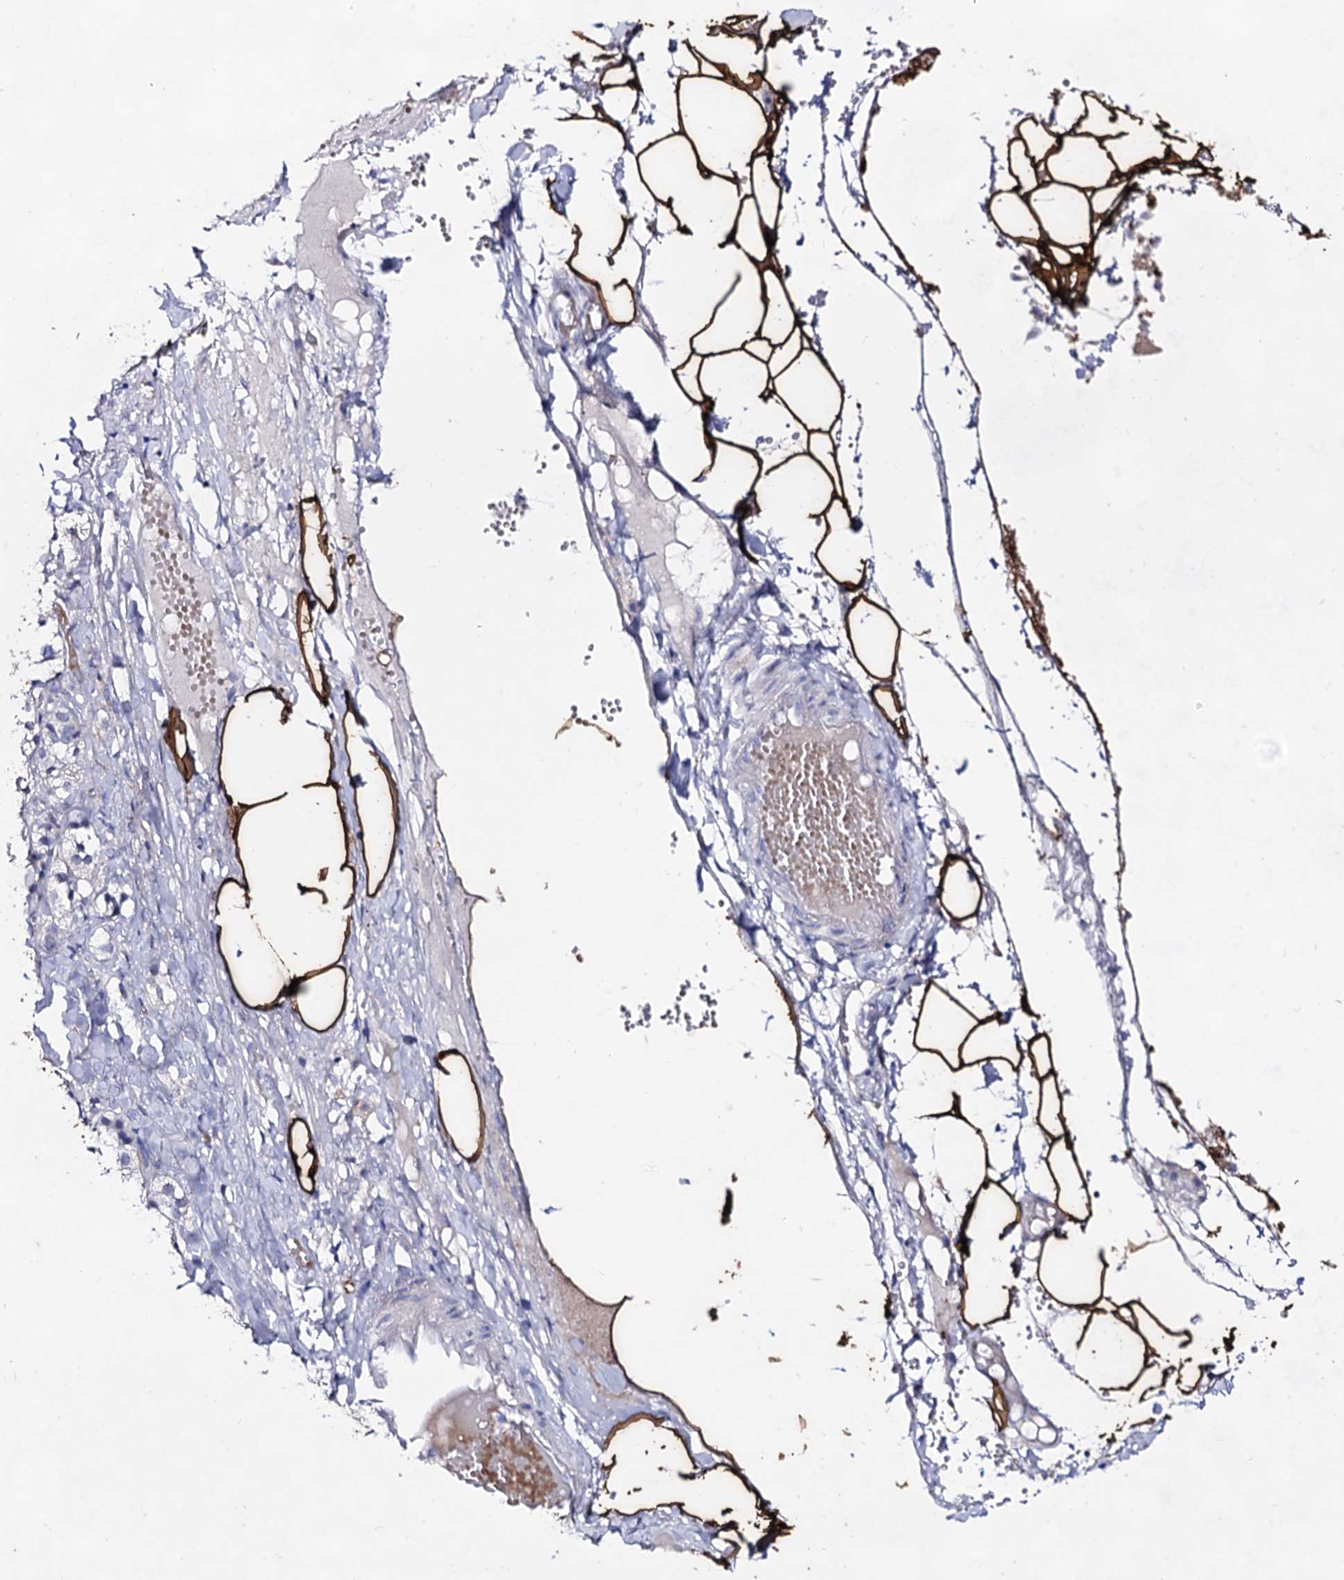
{"staining": {"intensity": "negative", "quantity": "none", "location": "none"}, "tissue": "adrenal gland", "cell_type": "Glandular cells", "image_type": "normal", "snomed": [{"axis": "morphology", "description": "Normal tissue, NOS"}, {"axis": "topography", "description": "Adrenal gland"}], "caption": "The histopathology image displays no significant staining in glandular cells of adrenal gland.", "gene": "PLIN1", "patient": {"sex": "female", "age": 61}}